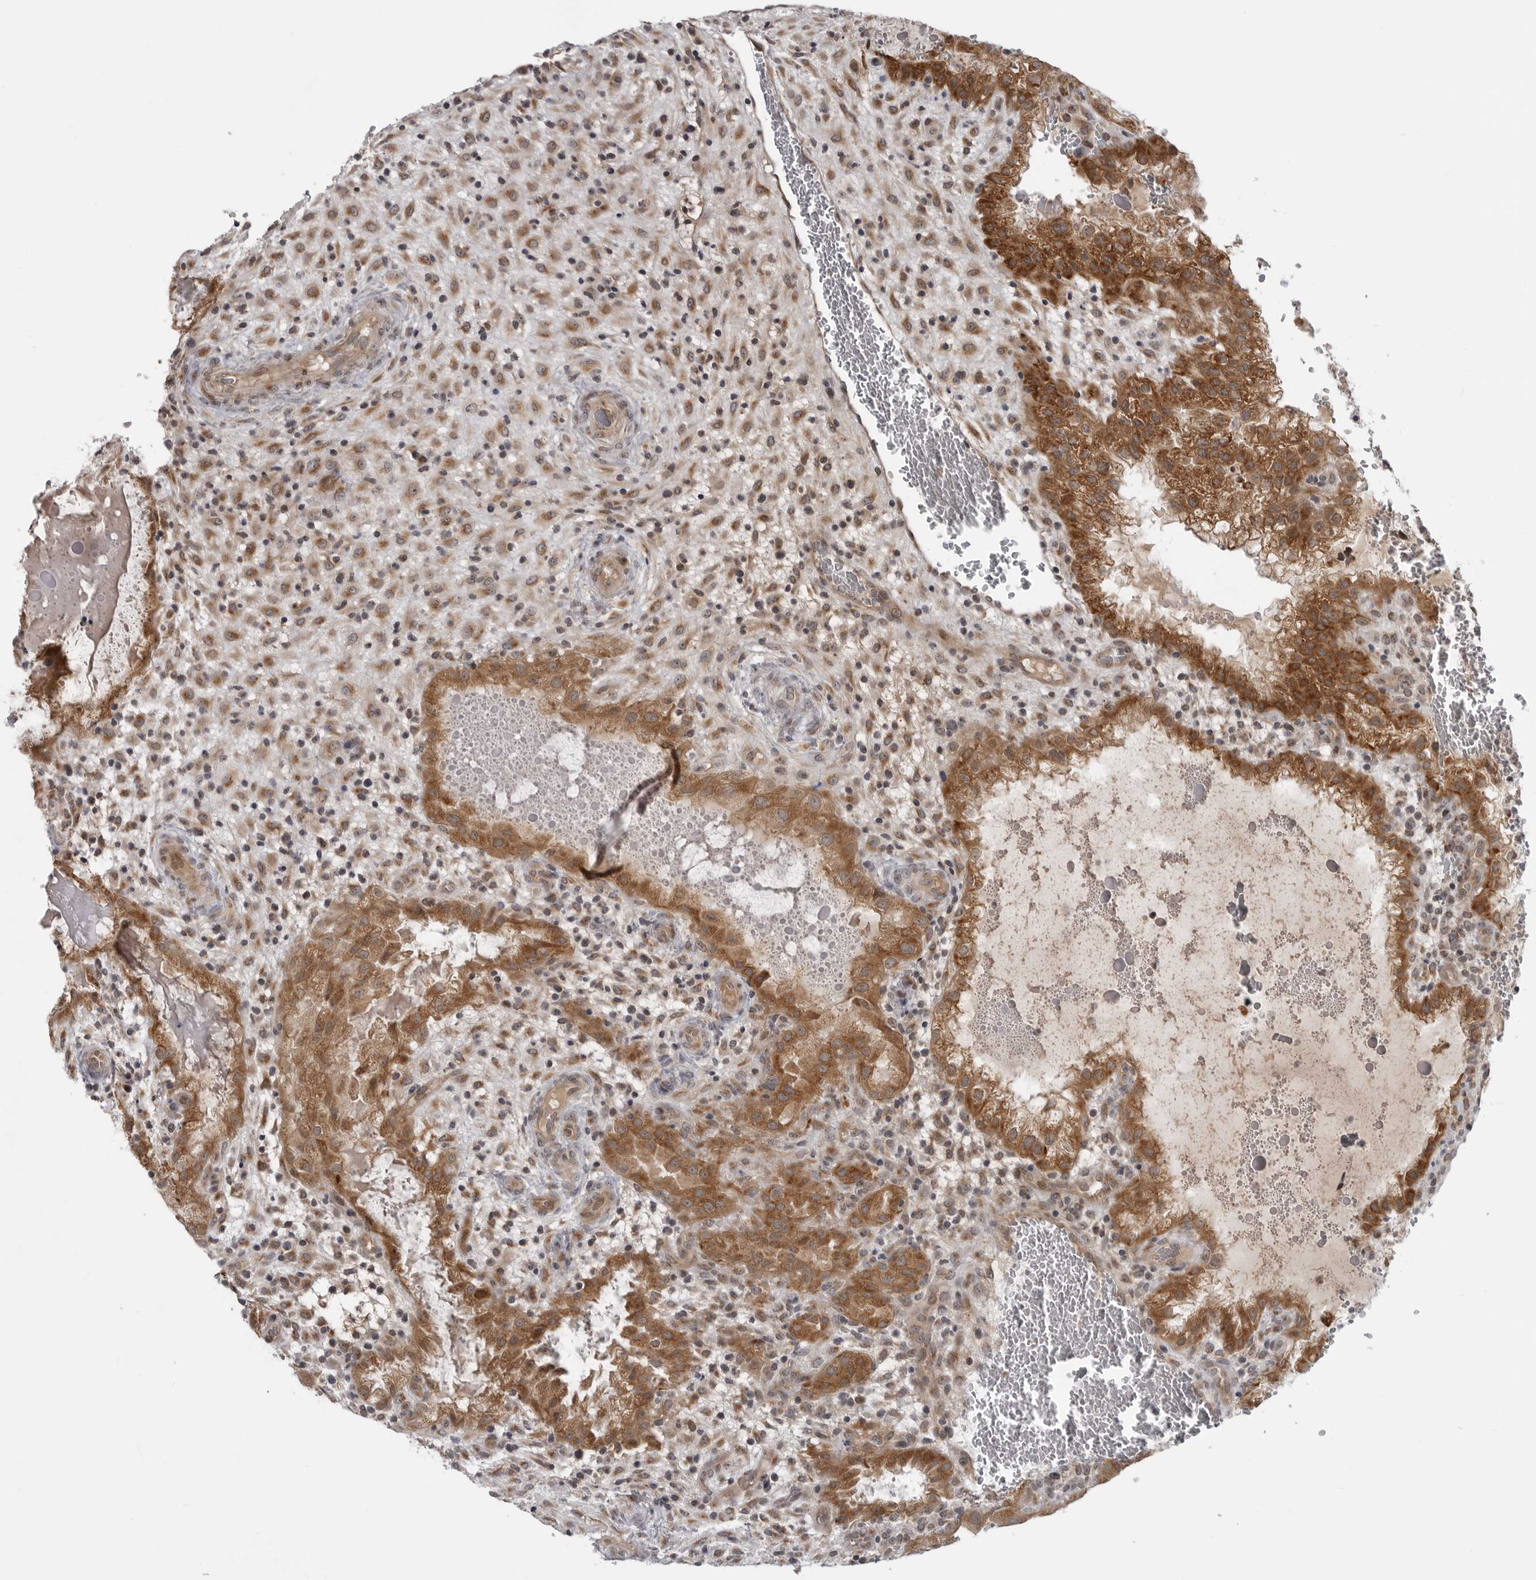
{"staining": {"intensity": "strong", "quantity": ">75%", "location": "cytoplasmic/membranous"}, "tissue": "placenta", "cell_type": "Decidual cells", "image_type": "normal", "snomed": [{"axis": "morphology", "description": "Normal tissue, NOS"}, {"axis": "topography", "description": "Placenta"}], "caption": "Immunohistochemistry of normal human placenta exhibits high levels of strong cytoplasmic/membranous positivity in approximately >75% of decidual cells.", "gene": "LRRC45", "patient": {"sex": "female", "age": 35}}